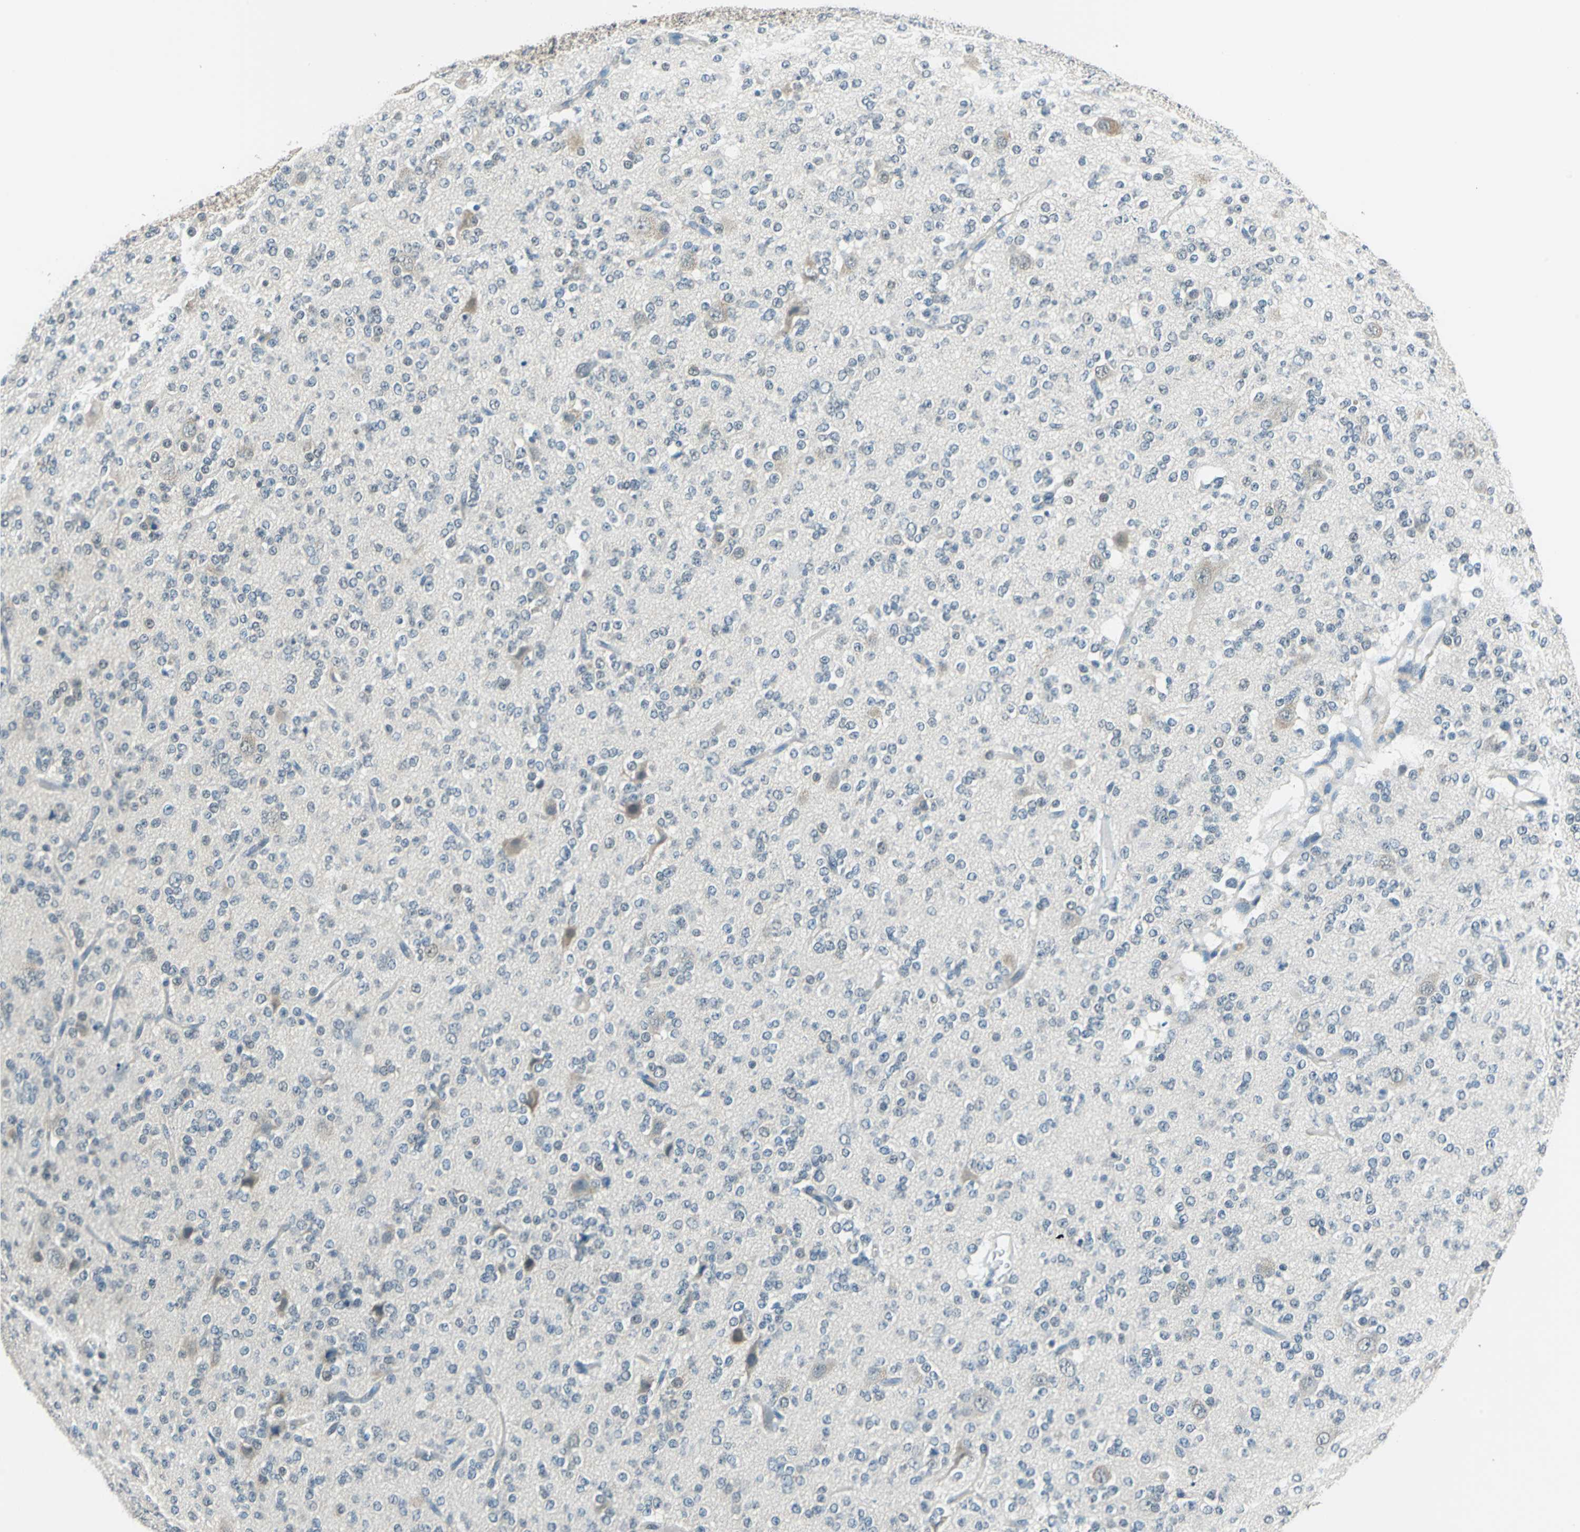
{"staining": {"intensity": "negative", "quantity": "none", "location": "none"}, "tissue": "glioma", "cell_type": "Tumor cells", "image_type": "cancer", "snomed": [{"axis": "morphology", "description": "Glioma, malignant, Low grade"}, {"axis": "topography", "description": "Brain"}], "caption": "DAB immunohistochemical staining of low-grade glioma (malignant) shows no significant expression in tumor cells. (Stains: DAB IHC with hematoxylin counter stain, Microscopy: brightfield microscopy at high magnification).", "gene": "FKBP4", "patient": {"sex": "male", "age": 38}}